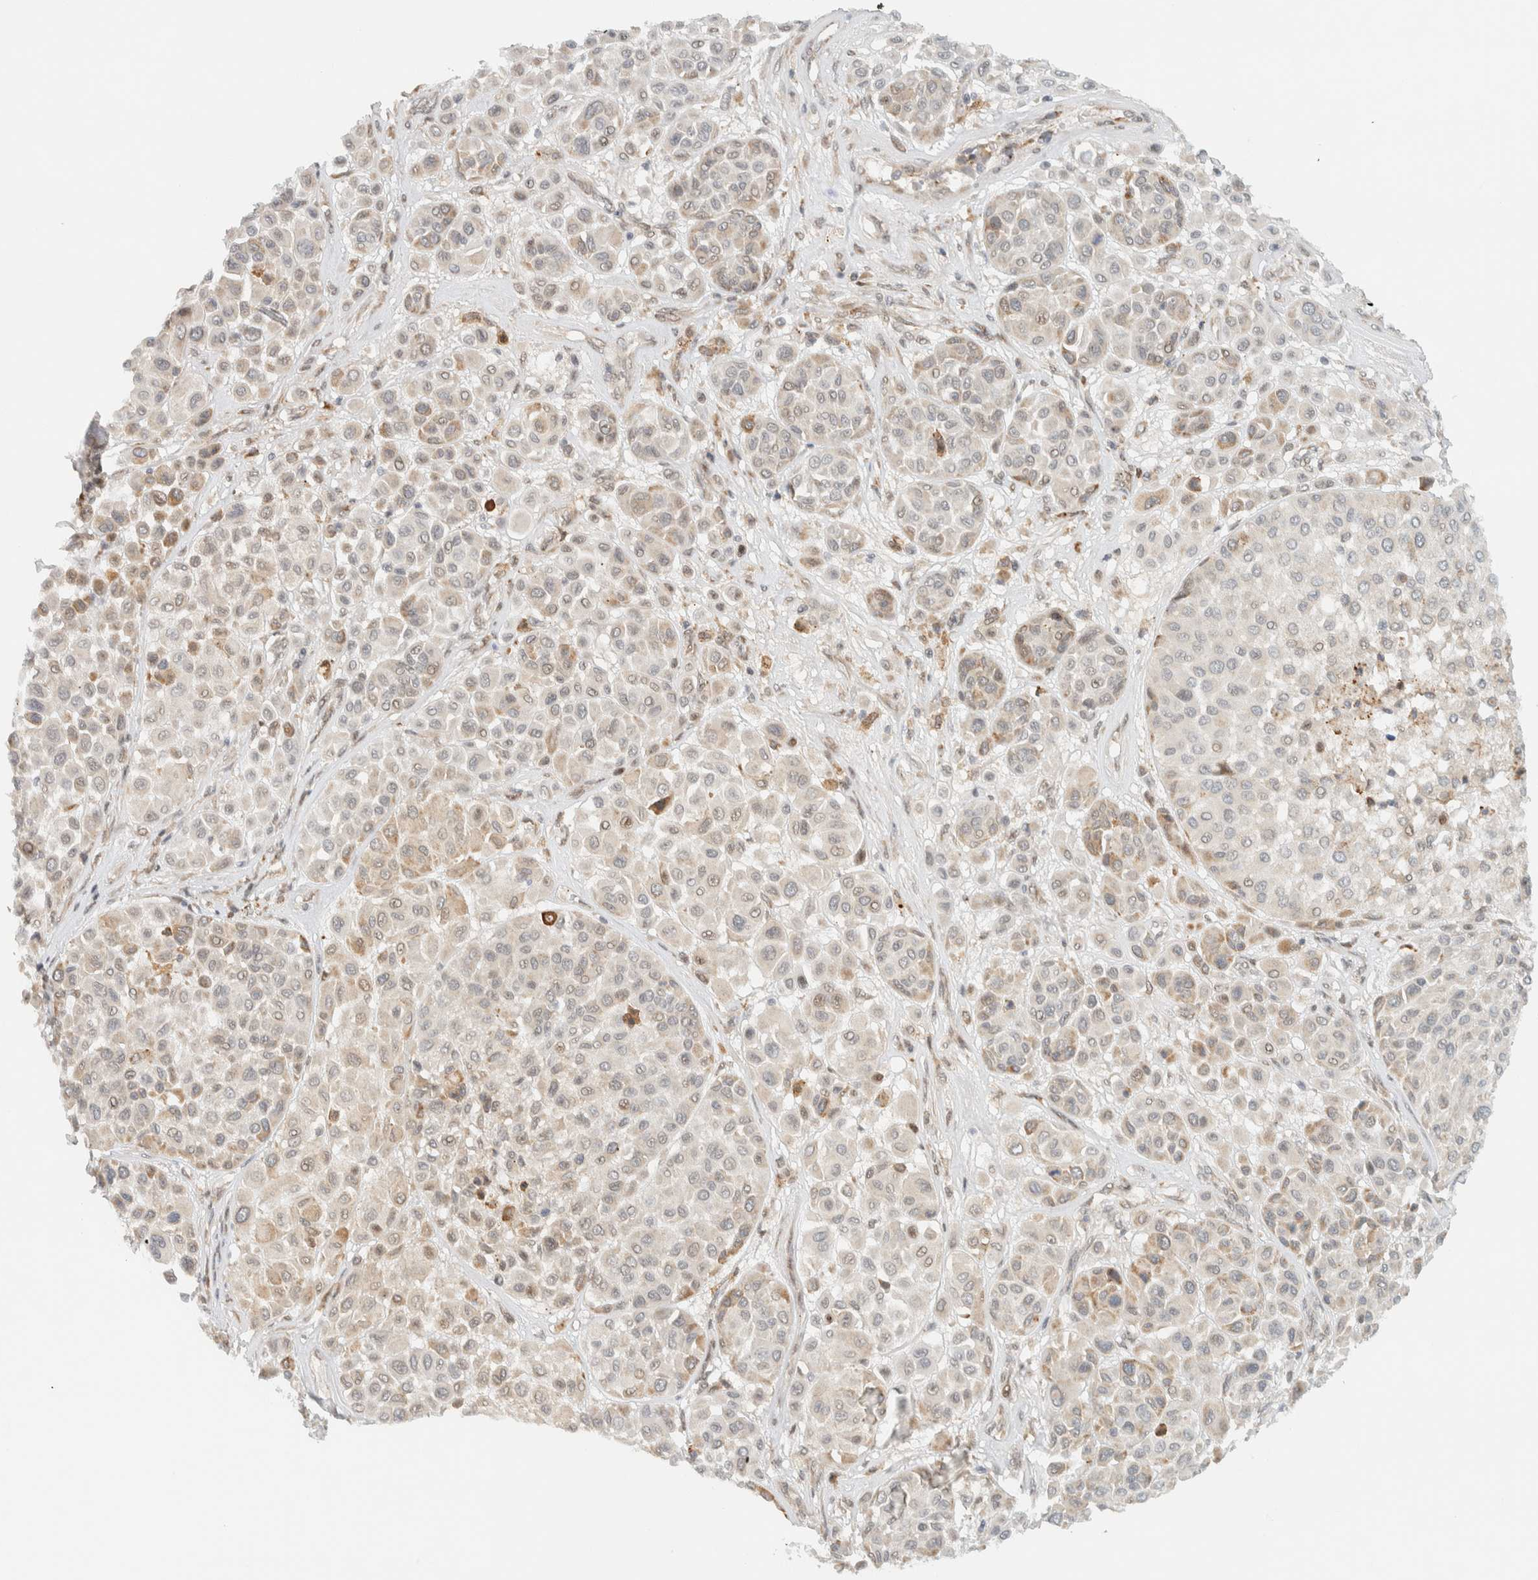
{"staining": {"intensity": "weak", "quantity": "<25%", "location": "nuclear"}, "tissue": "melanoma", "cell_type": "Tumor cells", "image_type": "cancer", "snomed": [{"axis": "morphology", "description": "Malignant melanoma, Metastatic site"}, {"axis": "topography", "description": "Soft tissue"}], "caption": "Melanoma stained for a protein using immunohistochemistry reveals no staining tumor cells.", "gene": "ITPRID1", "patient": {"sex": "male", "age": 41}}